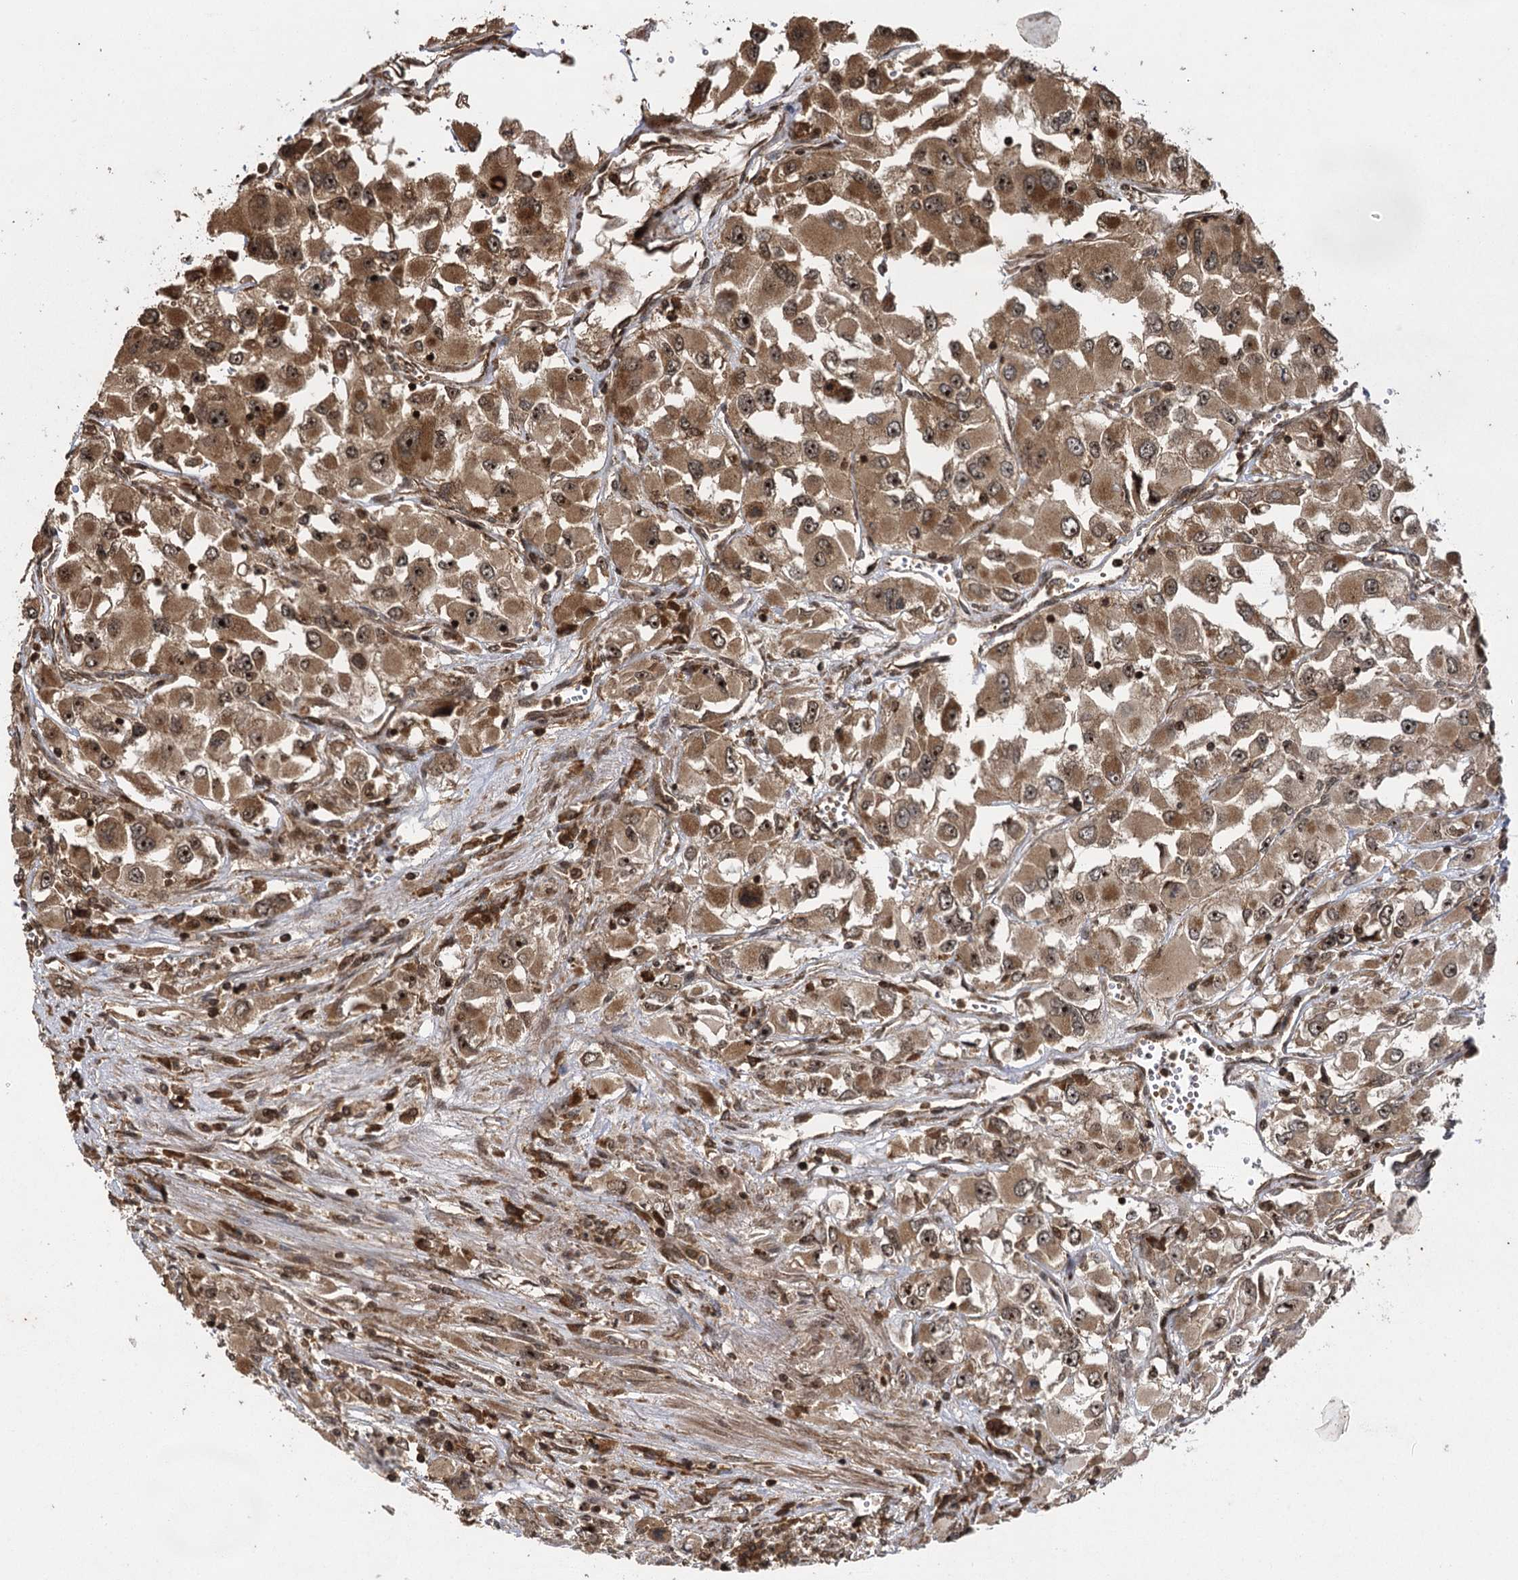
{"staining": {"intensity": "moderate", "quantity": ">75%", "location": "cytoplasmic/membranous,nuclear"}, "tissue": "renal cancer", "cell_type": "Tumor cells", "image_type": "cancer", "snomed": [{"axis": "morphology", "description": "Adenocarcinoma, NOS"}, {"axis": "topography", "description": "Kidney"}], "caption": "Immunohistochemical staining of human renal cancer shows medium levels of moderate cytoplasmic/membranous and nuclear protein positivity in approximately >75% of tumor cells.", "gene": "IL11RA", "patient": {"sex": "female", "age": 52}}